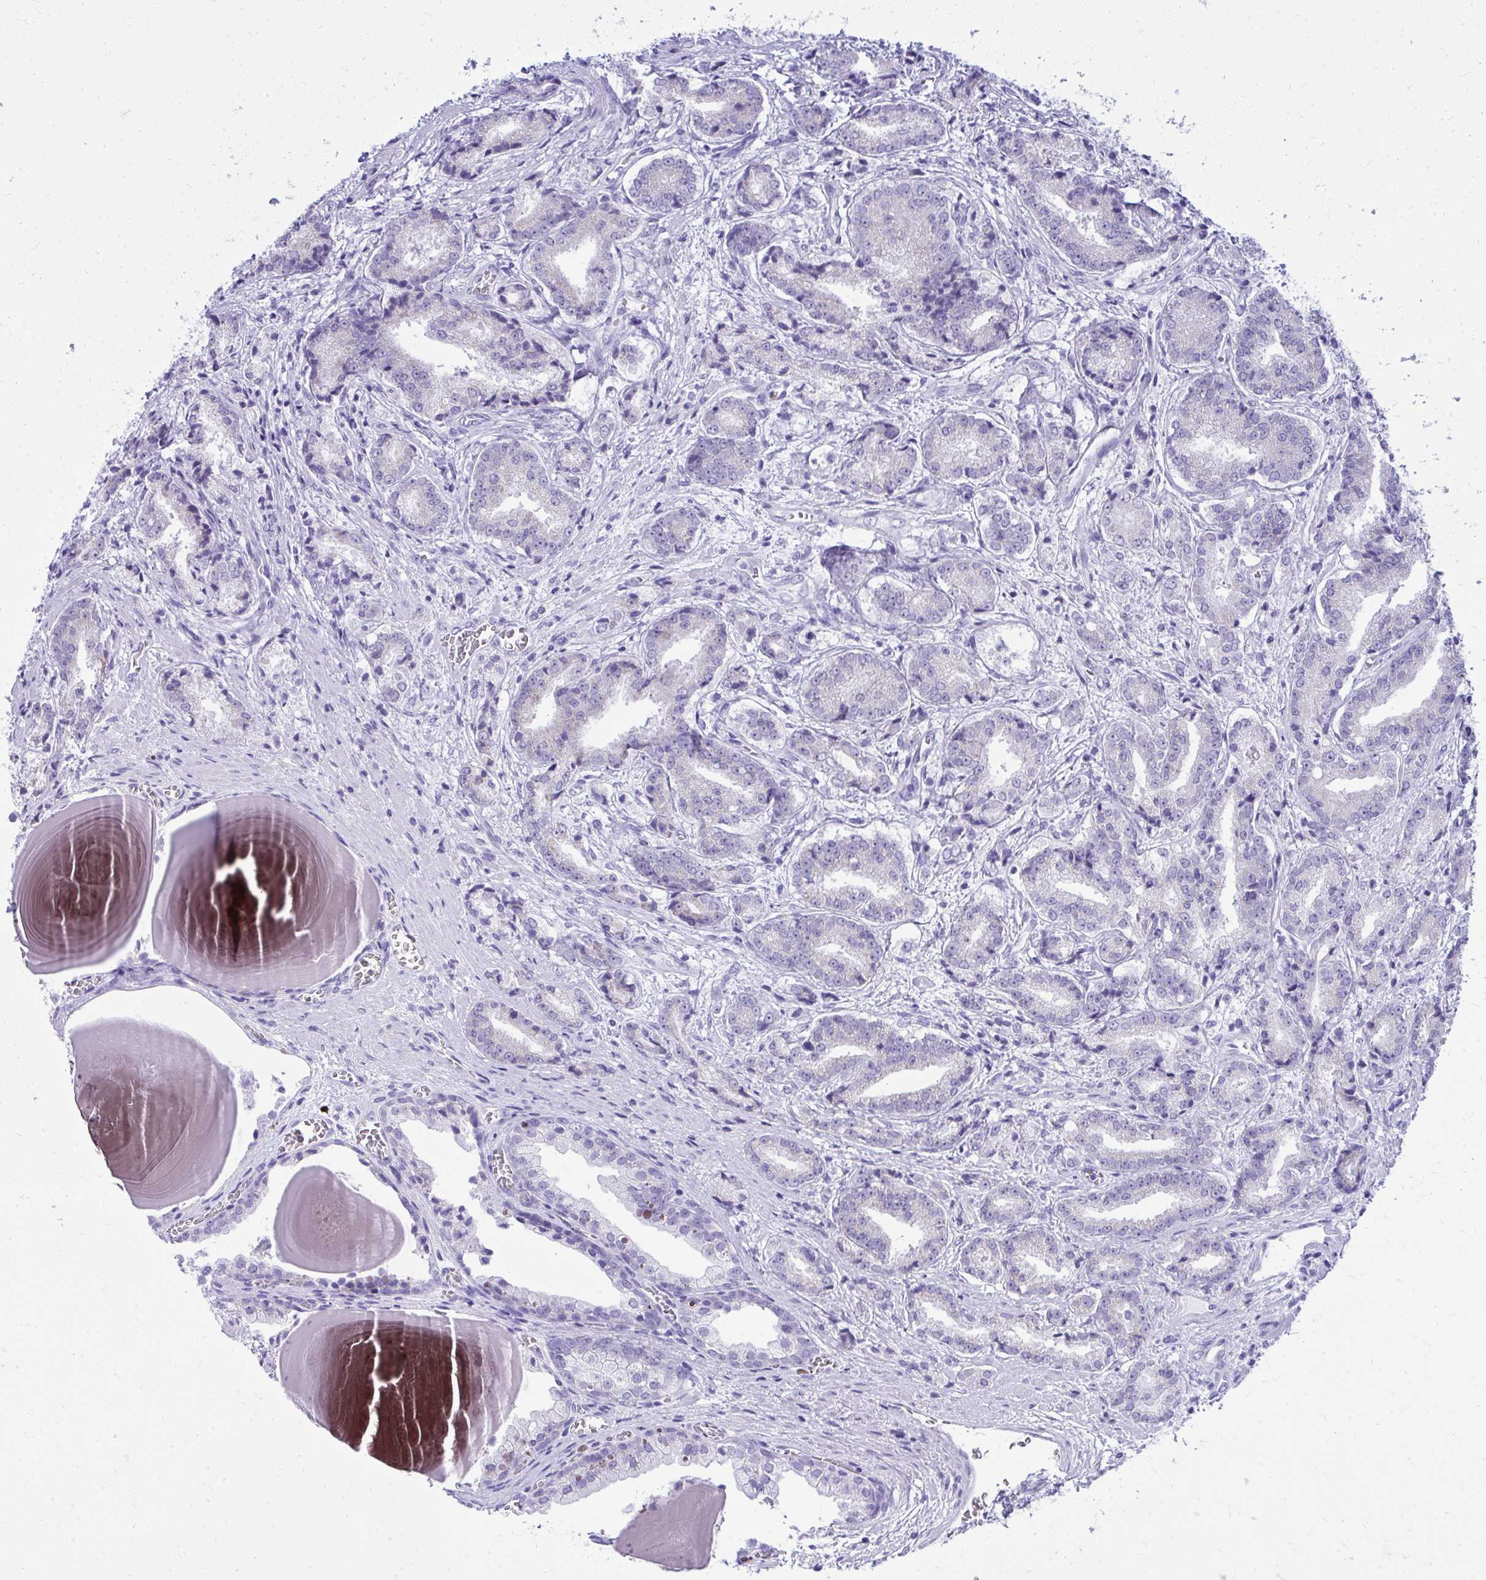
{"staining": {"intensity": "negative", "quantity": "none", "location": "none"}, "tissue": "prostate cancer", "cell_type": "Tumor cells", "image_type": "cancer", "snomed": [{"axis": "morphology", "description": "Adenocarcinoma, High grade"}, {"axis": "topography", "description": "Prostate and seminal vesicle, NOS"}], "caption": "This is a photomicrograph of immunohistochemistry (IHC) staining of prostate adenocarcinoma (high-grade), which shows no staining in tumor cells.", "gene": "RALYL", "patient": {"sex": "male", "age": 61}}